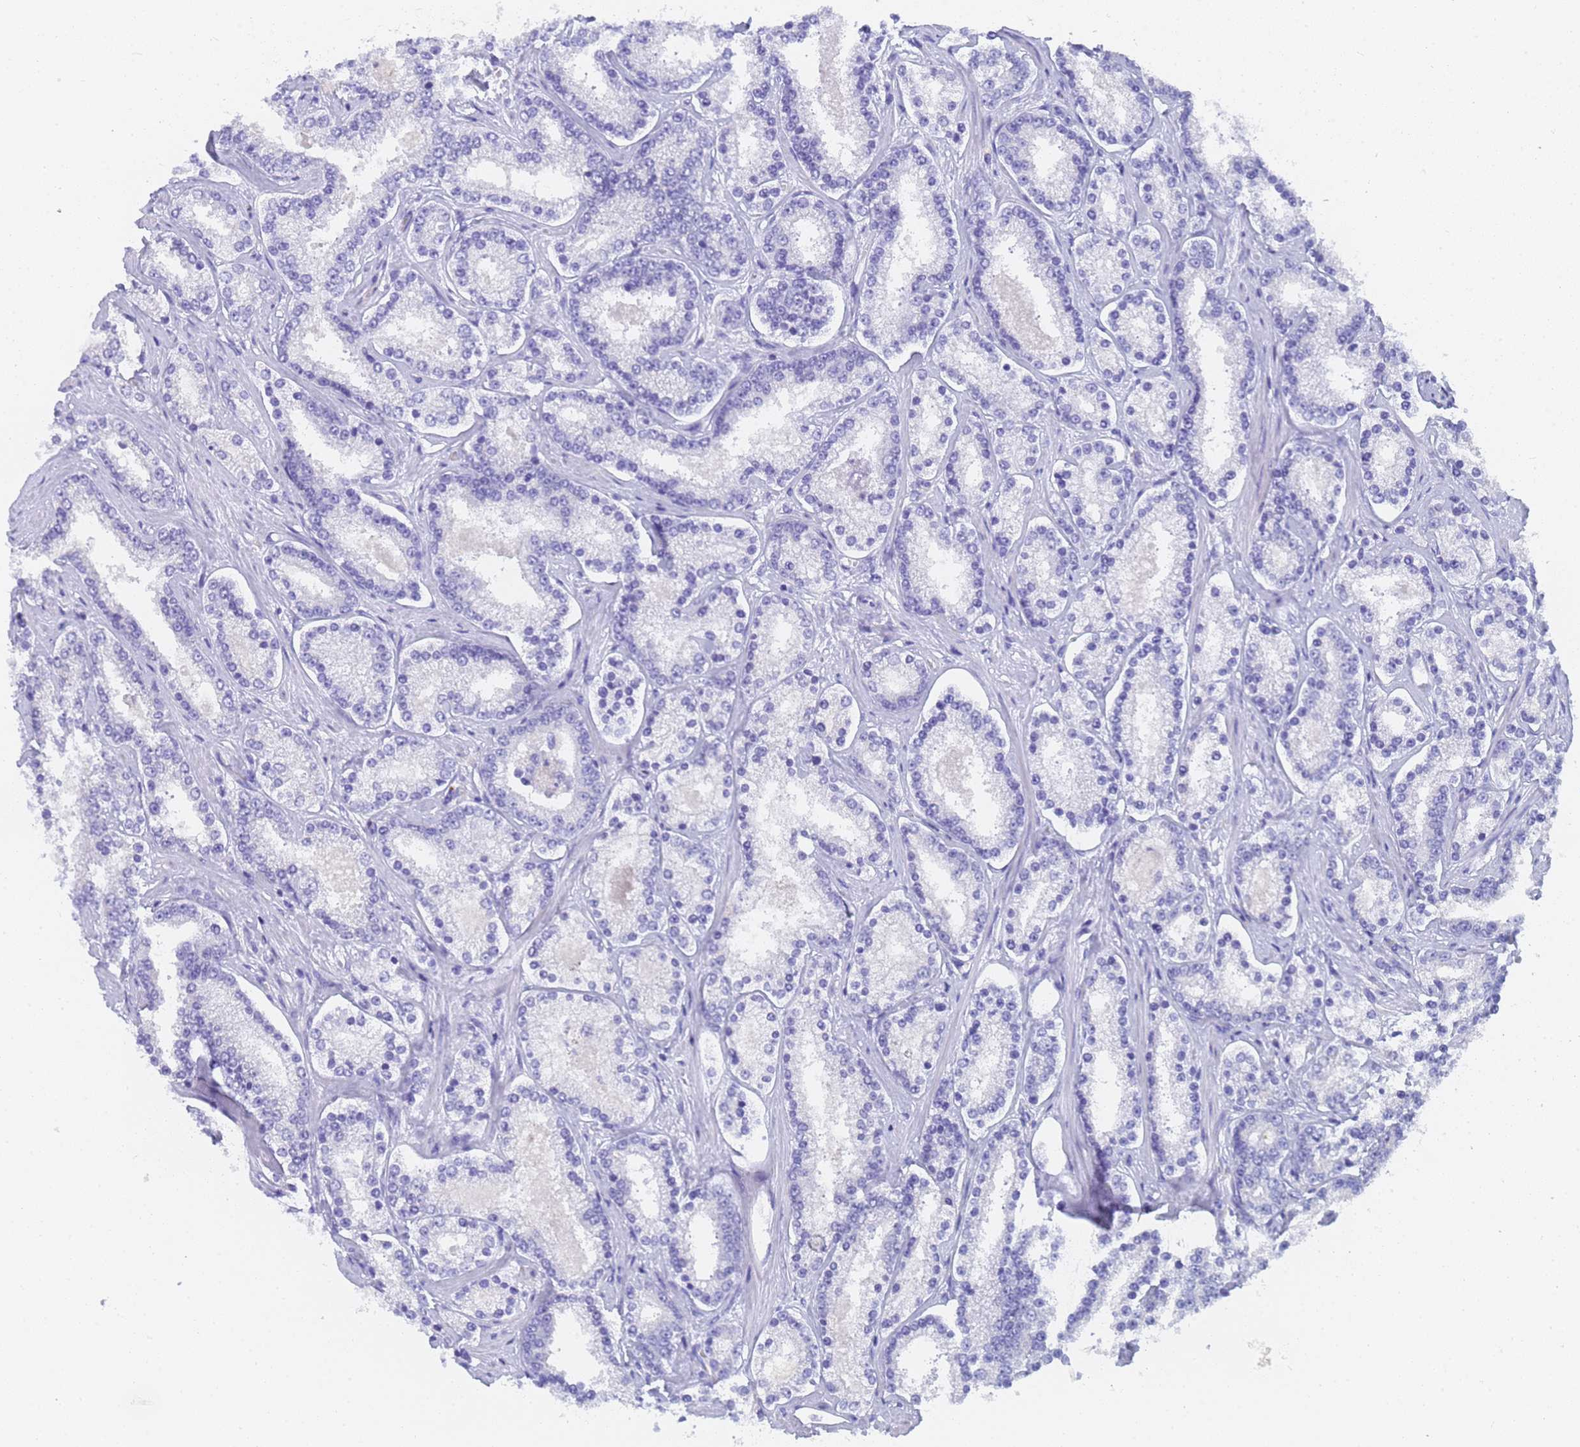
{"staining": {"intensity": "negative", "quantity": "none", "location": "none"}, "tissue": "prostate cancer", "cell_type": "Tumor cells", "image_type": "cancer", "snomed": [{"axis": "morphology", "description": "Normal tissue, NOS"}, {"axis": "morphology", "description": "Adenocarcinoma, High grade"}, {"axis": "topography", "description": "Prostate"}], "caption": "Immunohistochemistry micrograph of prostate high-grade adenocarcinoma stained for a protein (brown), which displays no expression in tumor cells.", "gene": "STATH", "patient": {"sex": "male", "age": 83}}